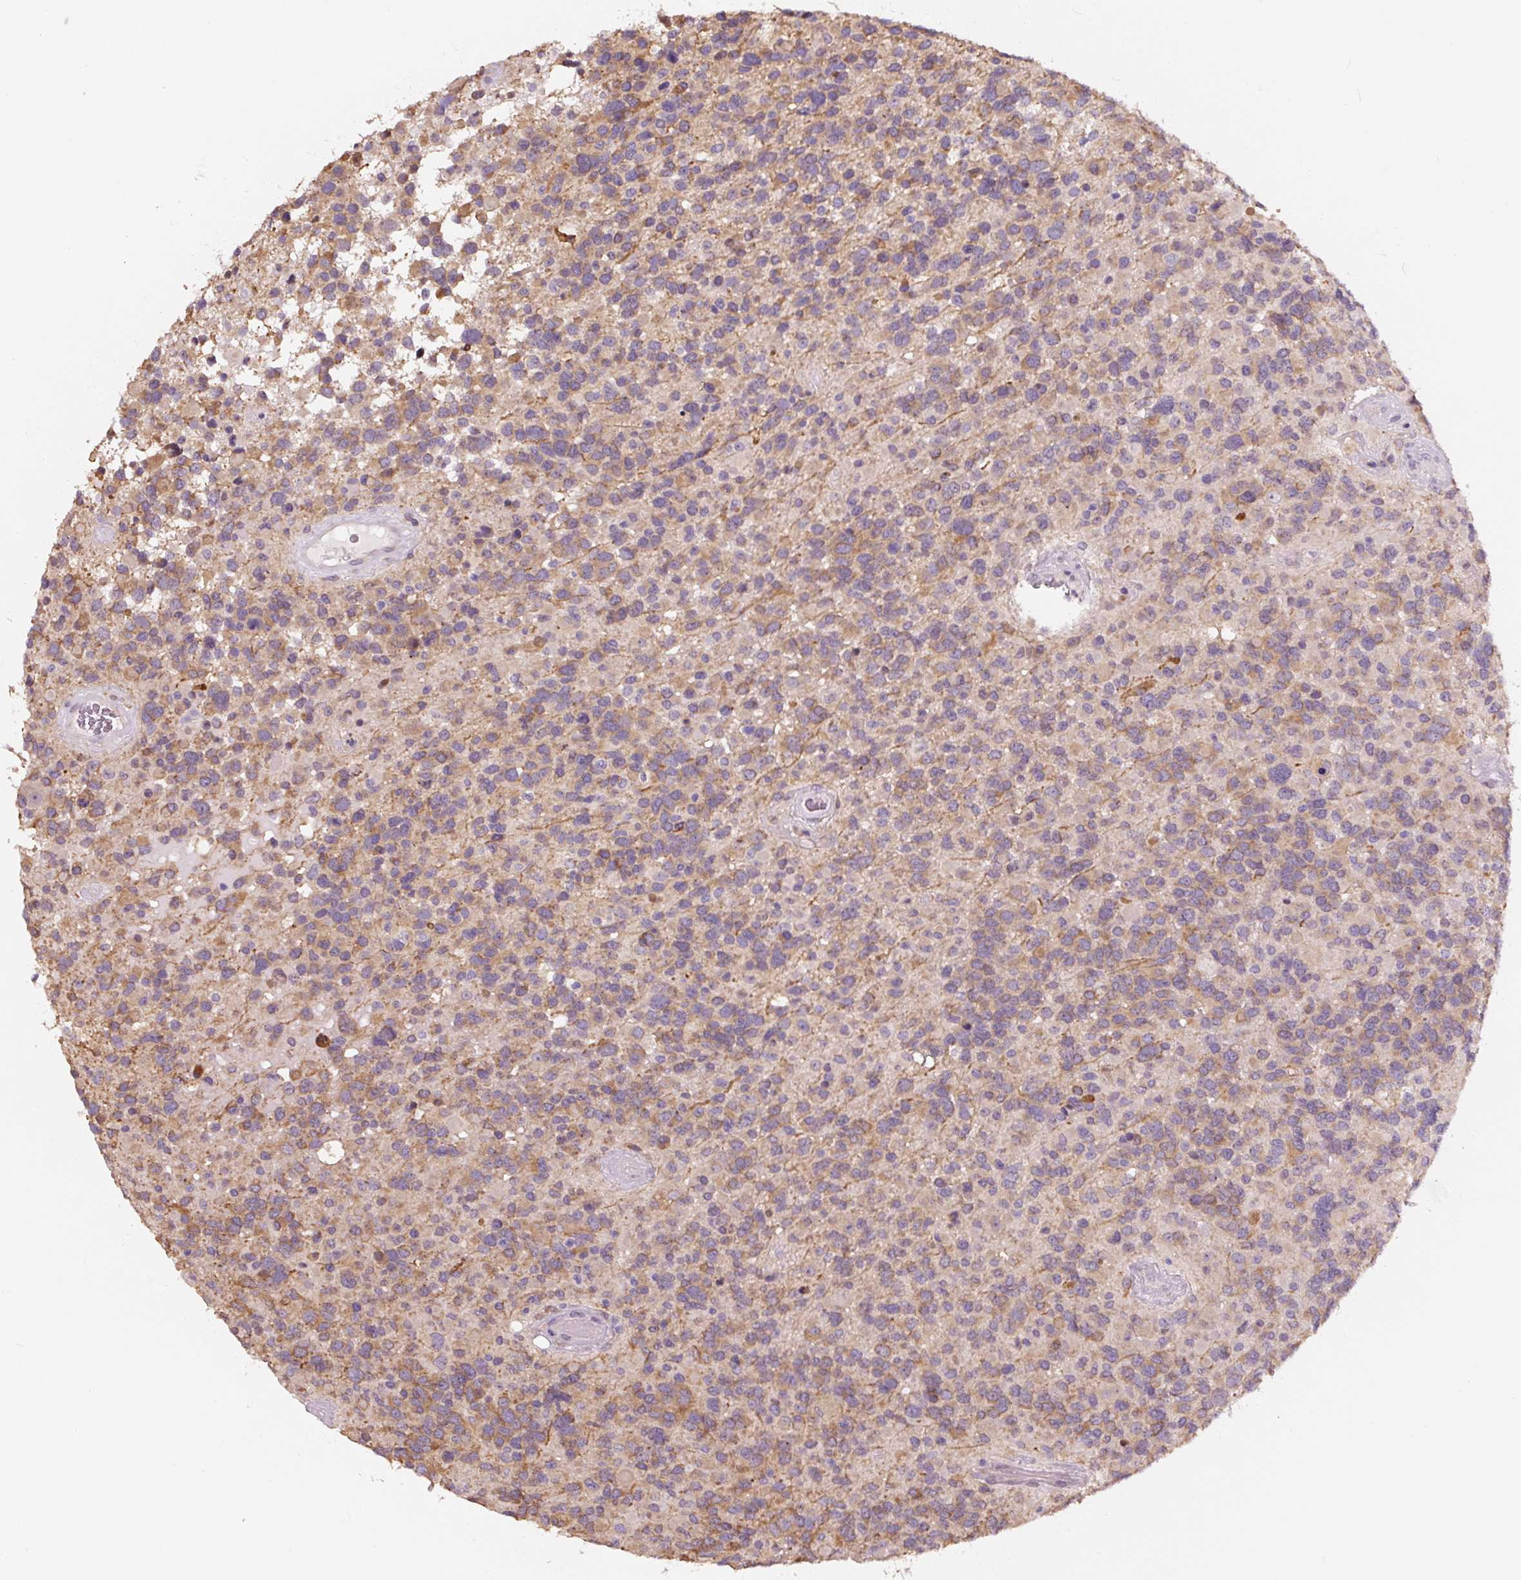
{"staining": {"intensity": "moderate", "quantity": ">75%", "location": "cytoplasmic/membranous"}, "tissue": "glioma", "cell_type": "Tumor cells", "image_type": "cancer", "snomed": [{"axis": "morphology", "description": "Glioma, malignant, High grade"}, {"axis": "topography", "description": "Brain"}], "caption": "An immunohistochemistry photomicrograph of neoplastic tissue is shown. Protein staining in brown highlights moderate cytoplasmic/membranous positivity in glioma within tumor cells. Nuclei are stained in blue.", "gene": "ASRGL1", "patient": {"sex": "female", "age": 40}}